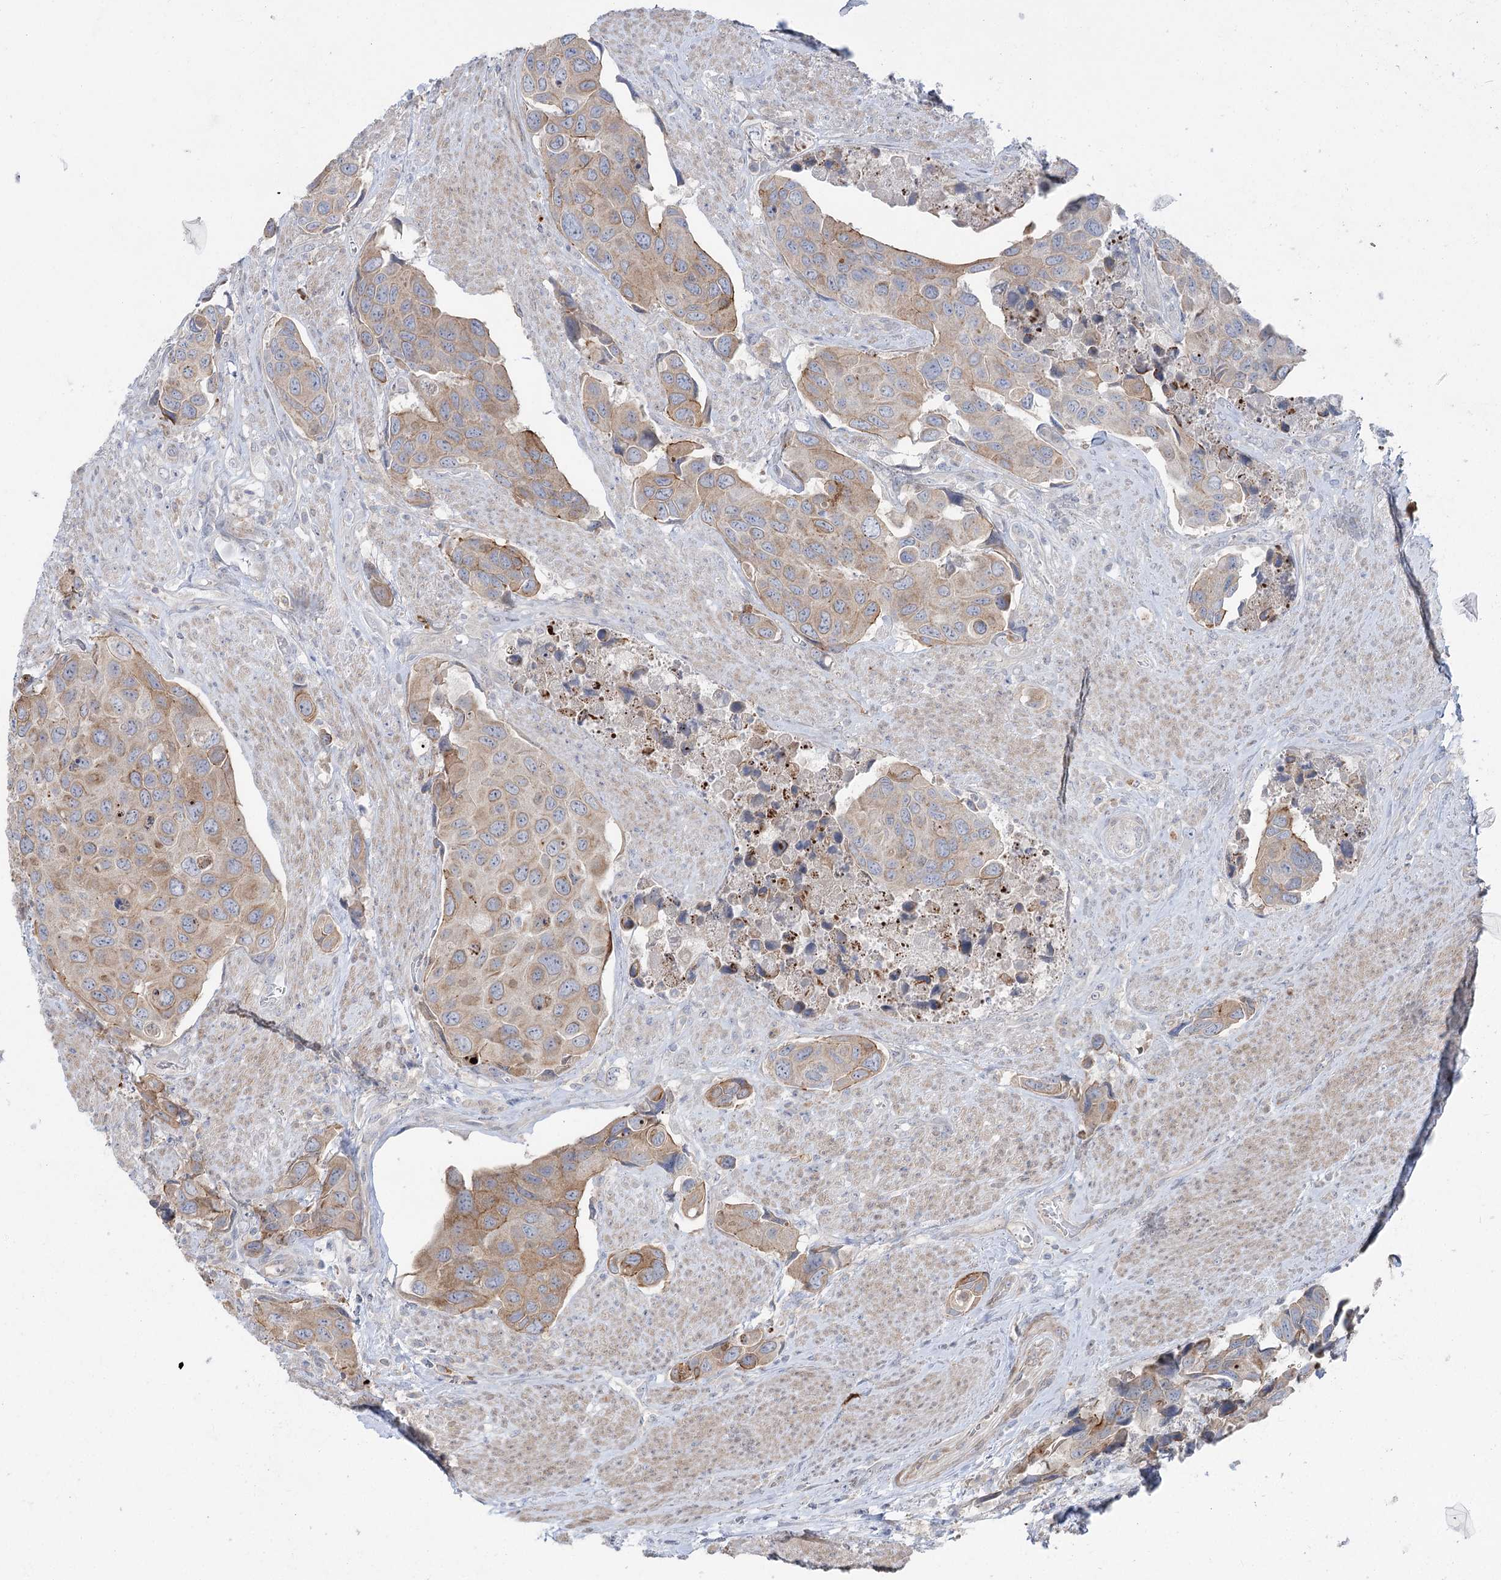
{"staining": {"intensity": "weak", "quantity": "25%-75%", "location": "cytoplasmic/membranous"}, "tissue": "urothelial cancer", "cell_type": "Tumor cells", "image_type": "cancer", "snomed": [{"axis": "morphology", "description": "Urothelial carcinoma, High grade"}, {"axis": "topography", "description": "Urinary bladder"}], "caption": "Urothelial carcinoma (high-grade) tissue demonstrates weak cytoplasmic/membranous staining in about 25%-75% of tumor cells", "gene": "SCN11A", "patient": {"sex": "male", "age": 74}}